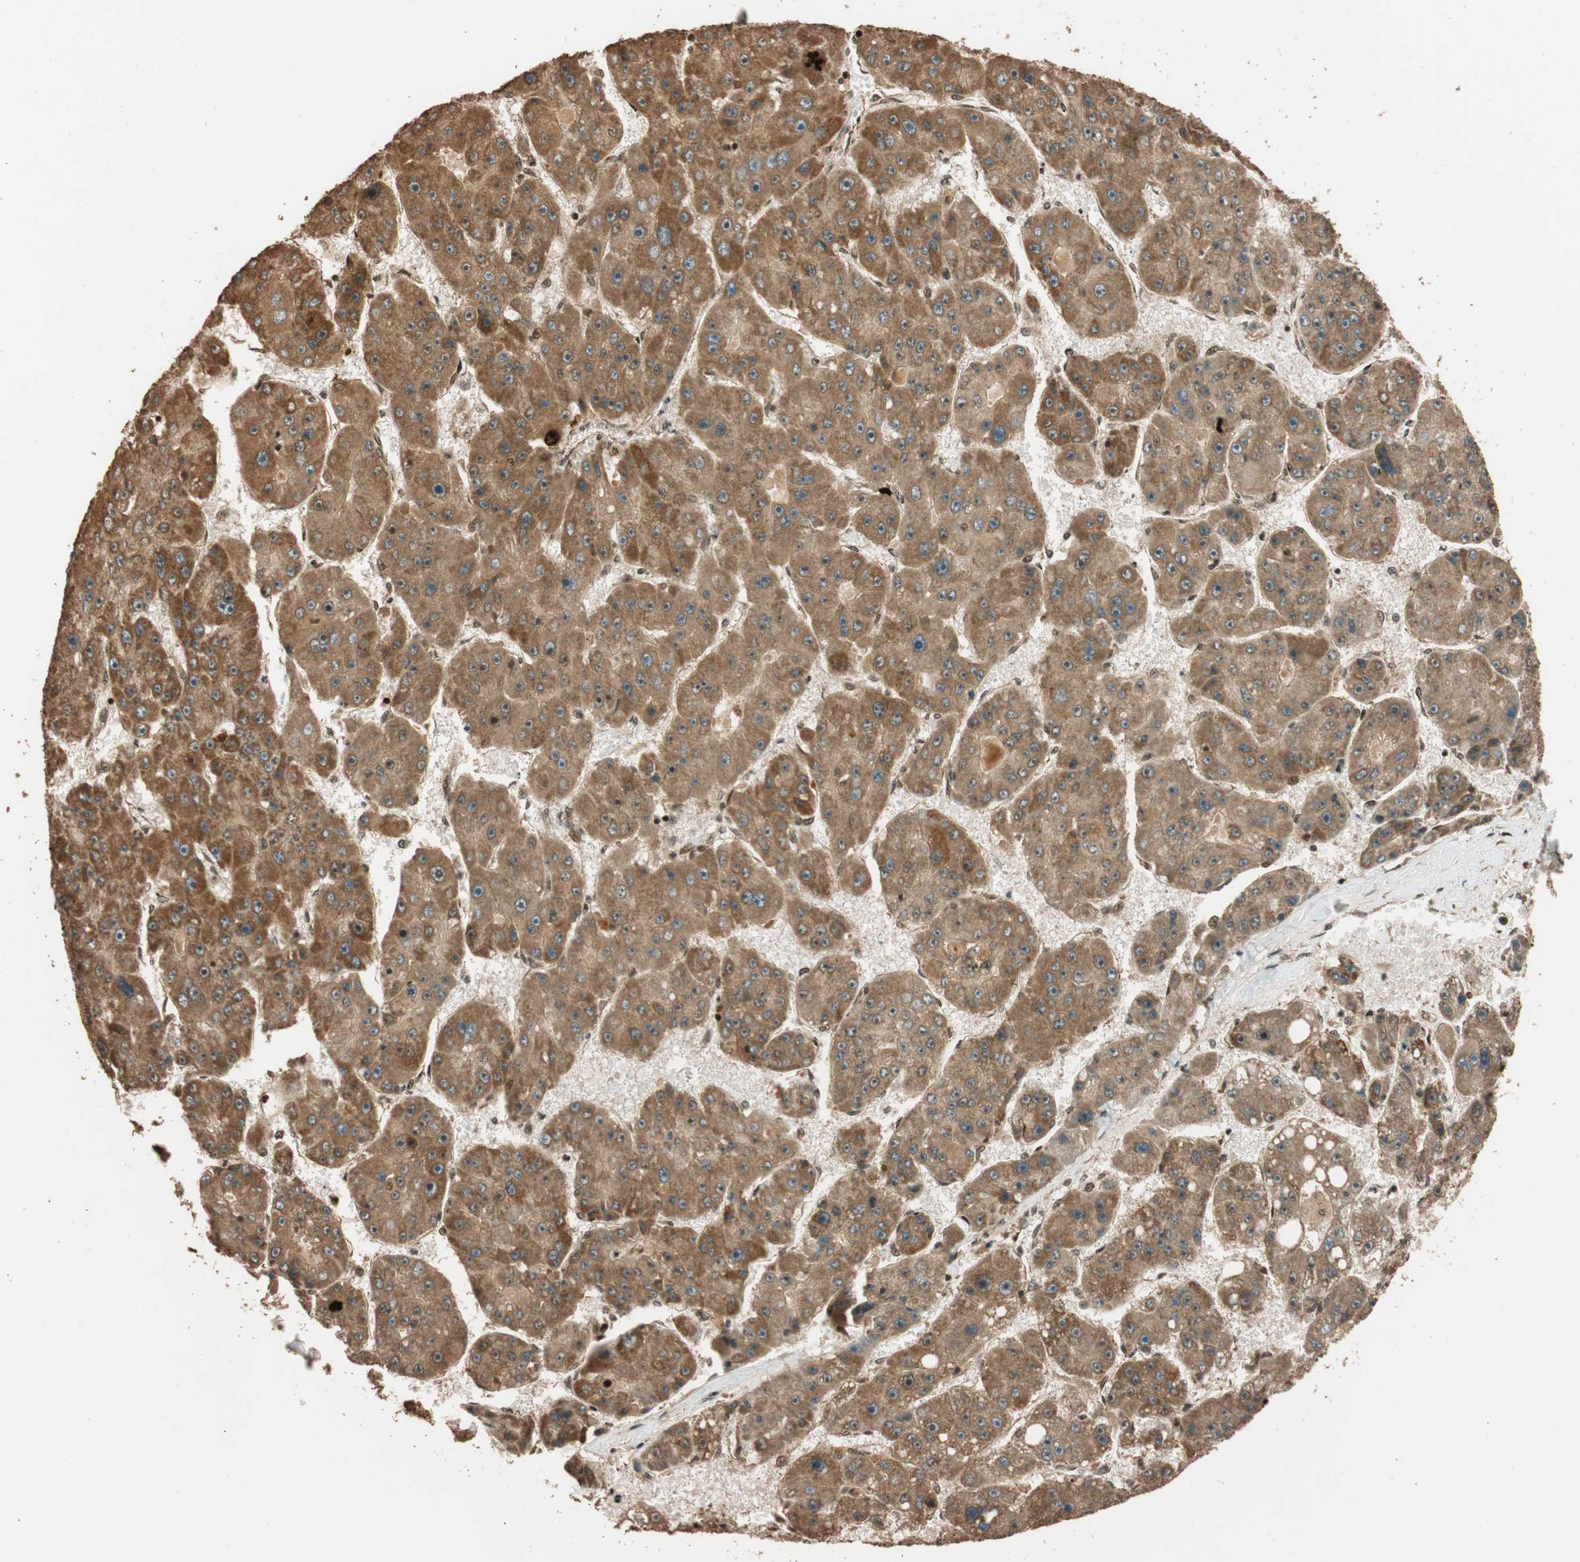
{"staining": {"intensity": "strong", "quantity": ">75%", "location": "cytoplasmic/membranous"}, "tissue": "liver cancer", "cell_type": "Tumor cells", "image_type": "cancer", "snomed": [{"axis": "morphology", "description": "Carcinoma, Hepatocellular, NOS"}, {"axis": "topography", "description": "Liver"}], "caption": "DAB (3,3'-diaminobenzidine) immunohistochemical staining of liver cancer (hepatocellular carcinoma) shows strong cytoplasmic/membranous protein positivity in about >75% of tumor cells.", "gene": "ALKBH5", "patient": {"sex": "female", "age": 61}}